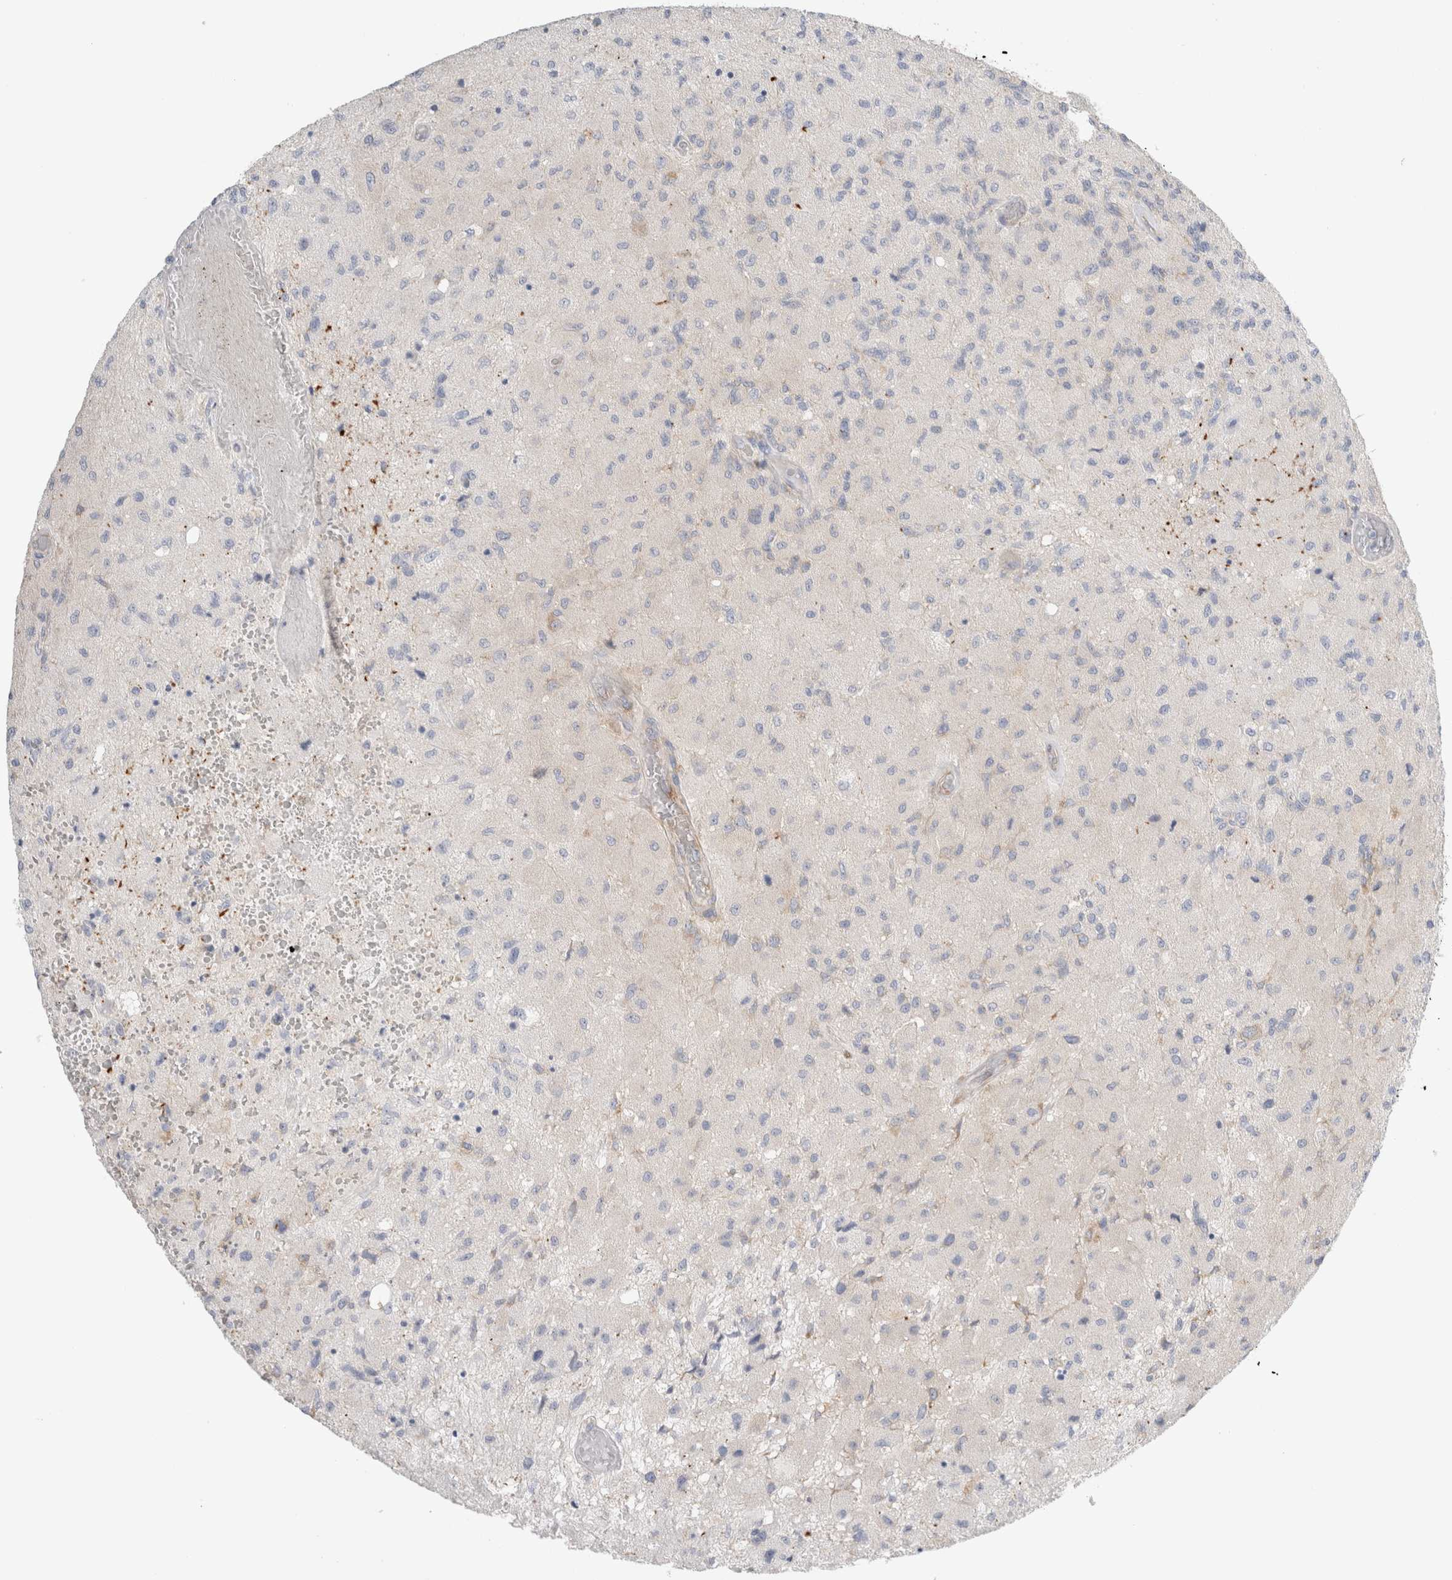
{"staining": {"intensity": "negative", "quantity": "none", "location": "none"}, "tissue": "glioma", "cell_type": "Tumor cells", "image_type": "cancer", "snomed": [{"axis": "morphology", "description": "Normal tissue, NOS"}, {"axis": "morphology", "description": "Glioma, malignant, High grade"}, {"axis": "topography", "description": "Cerebral cortex"}], "caption": "There is no significant positivity in tumor cells of glioma.", "gene": "ZNF23", "patient": {"sex": "male", "age": 77}}